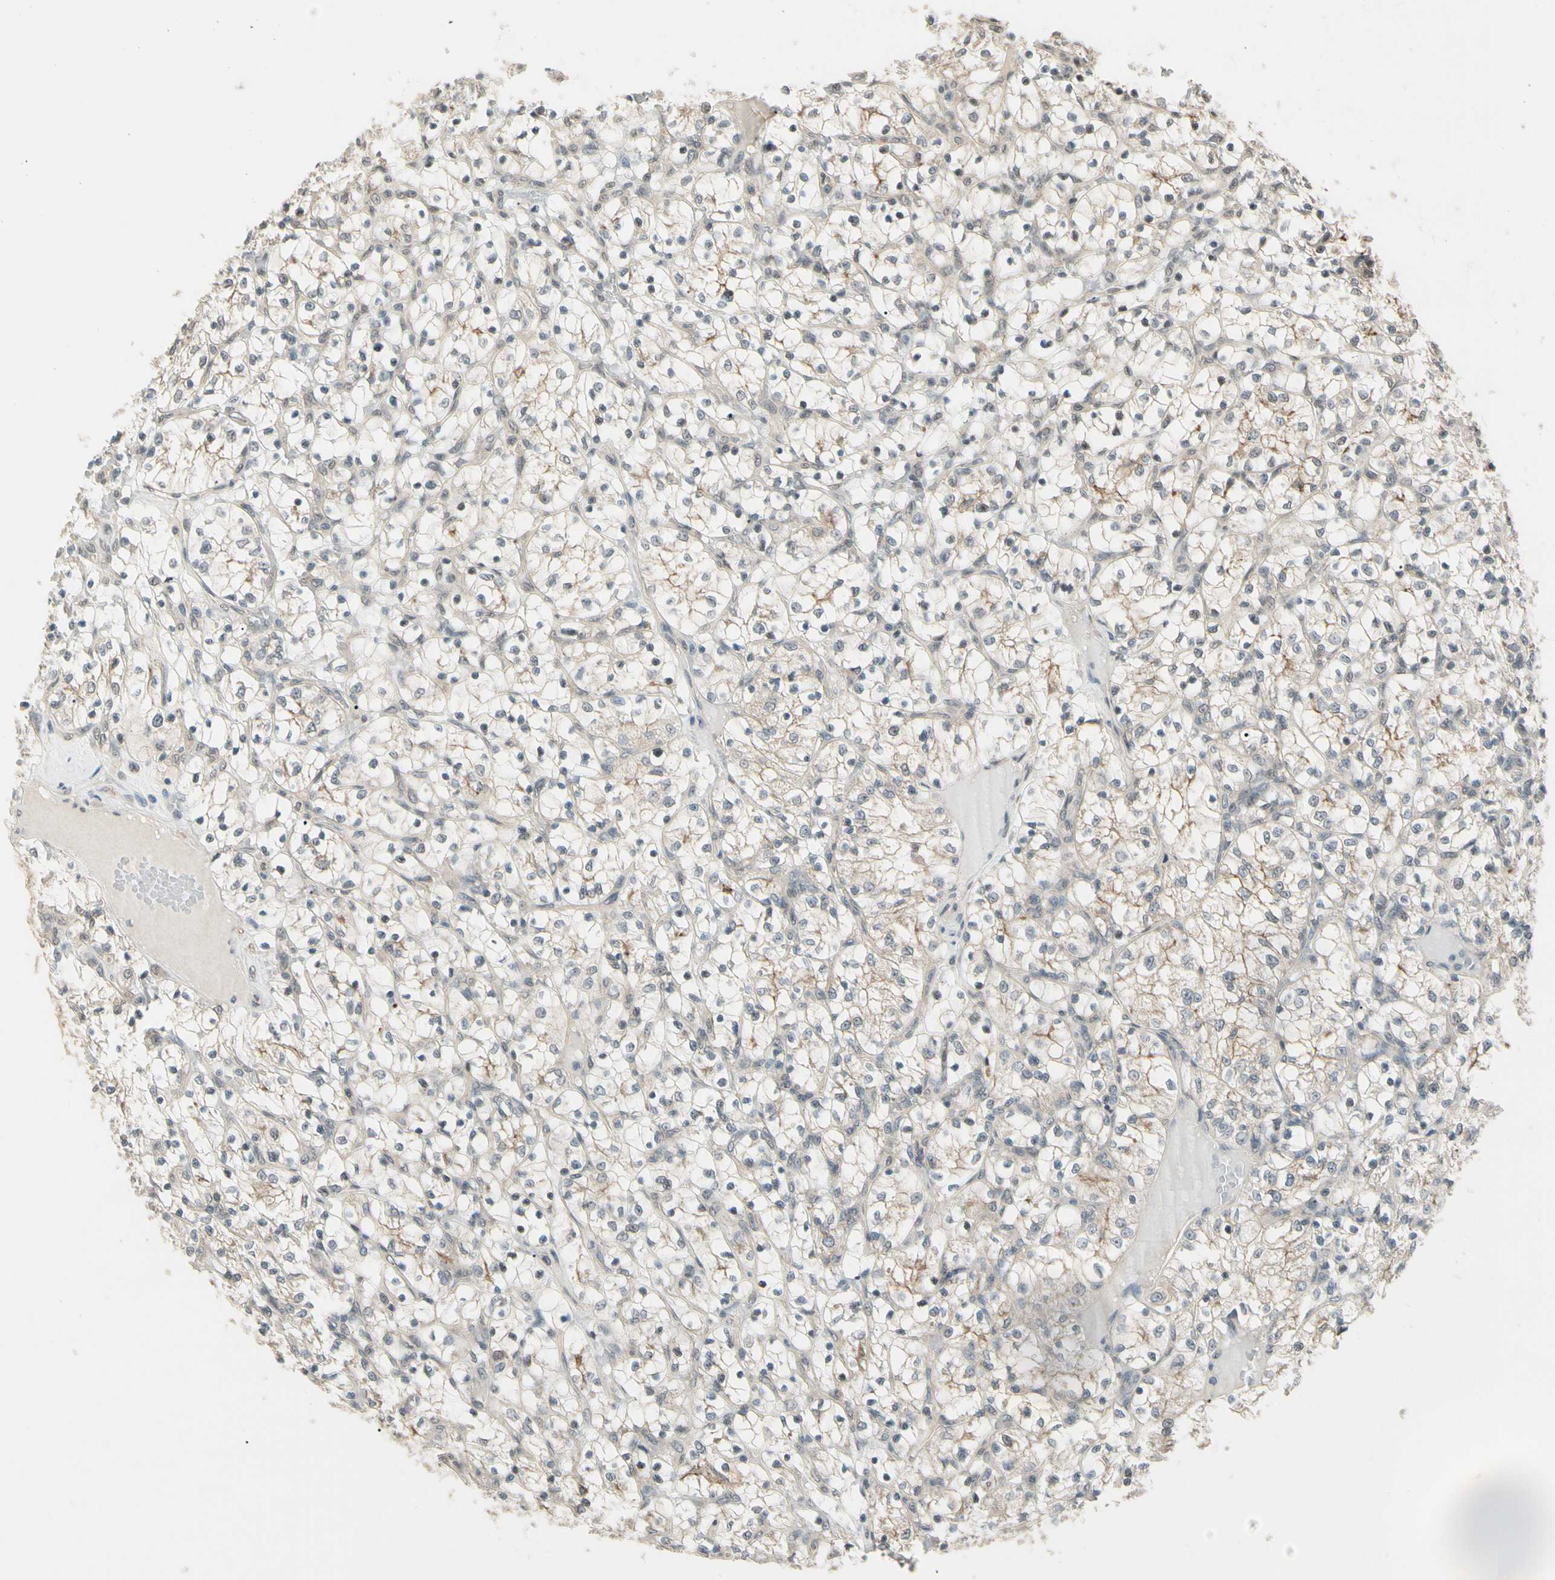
{"staining": {"intensity": "weak", "quantity": "25%-75%", "location": "cytoplasmic/membranous,nuclear"}, "tissue": "renal cancer", "cell_type": "Tumor cells", "image_type": "cancer", "snomed": [{"axis": "morphology", "description": "Adenocarcinoma, NOS"}, {"axis": "topography", "description": "Kidney"}], "caption": "Human adenocarcinoma (renal) stained with a protein marker reveals weak staining in tumor cells.", "gene": "ZSCAN12", "patient": {"sex": "female", "age": 69}}